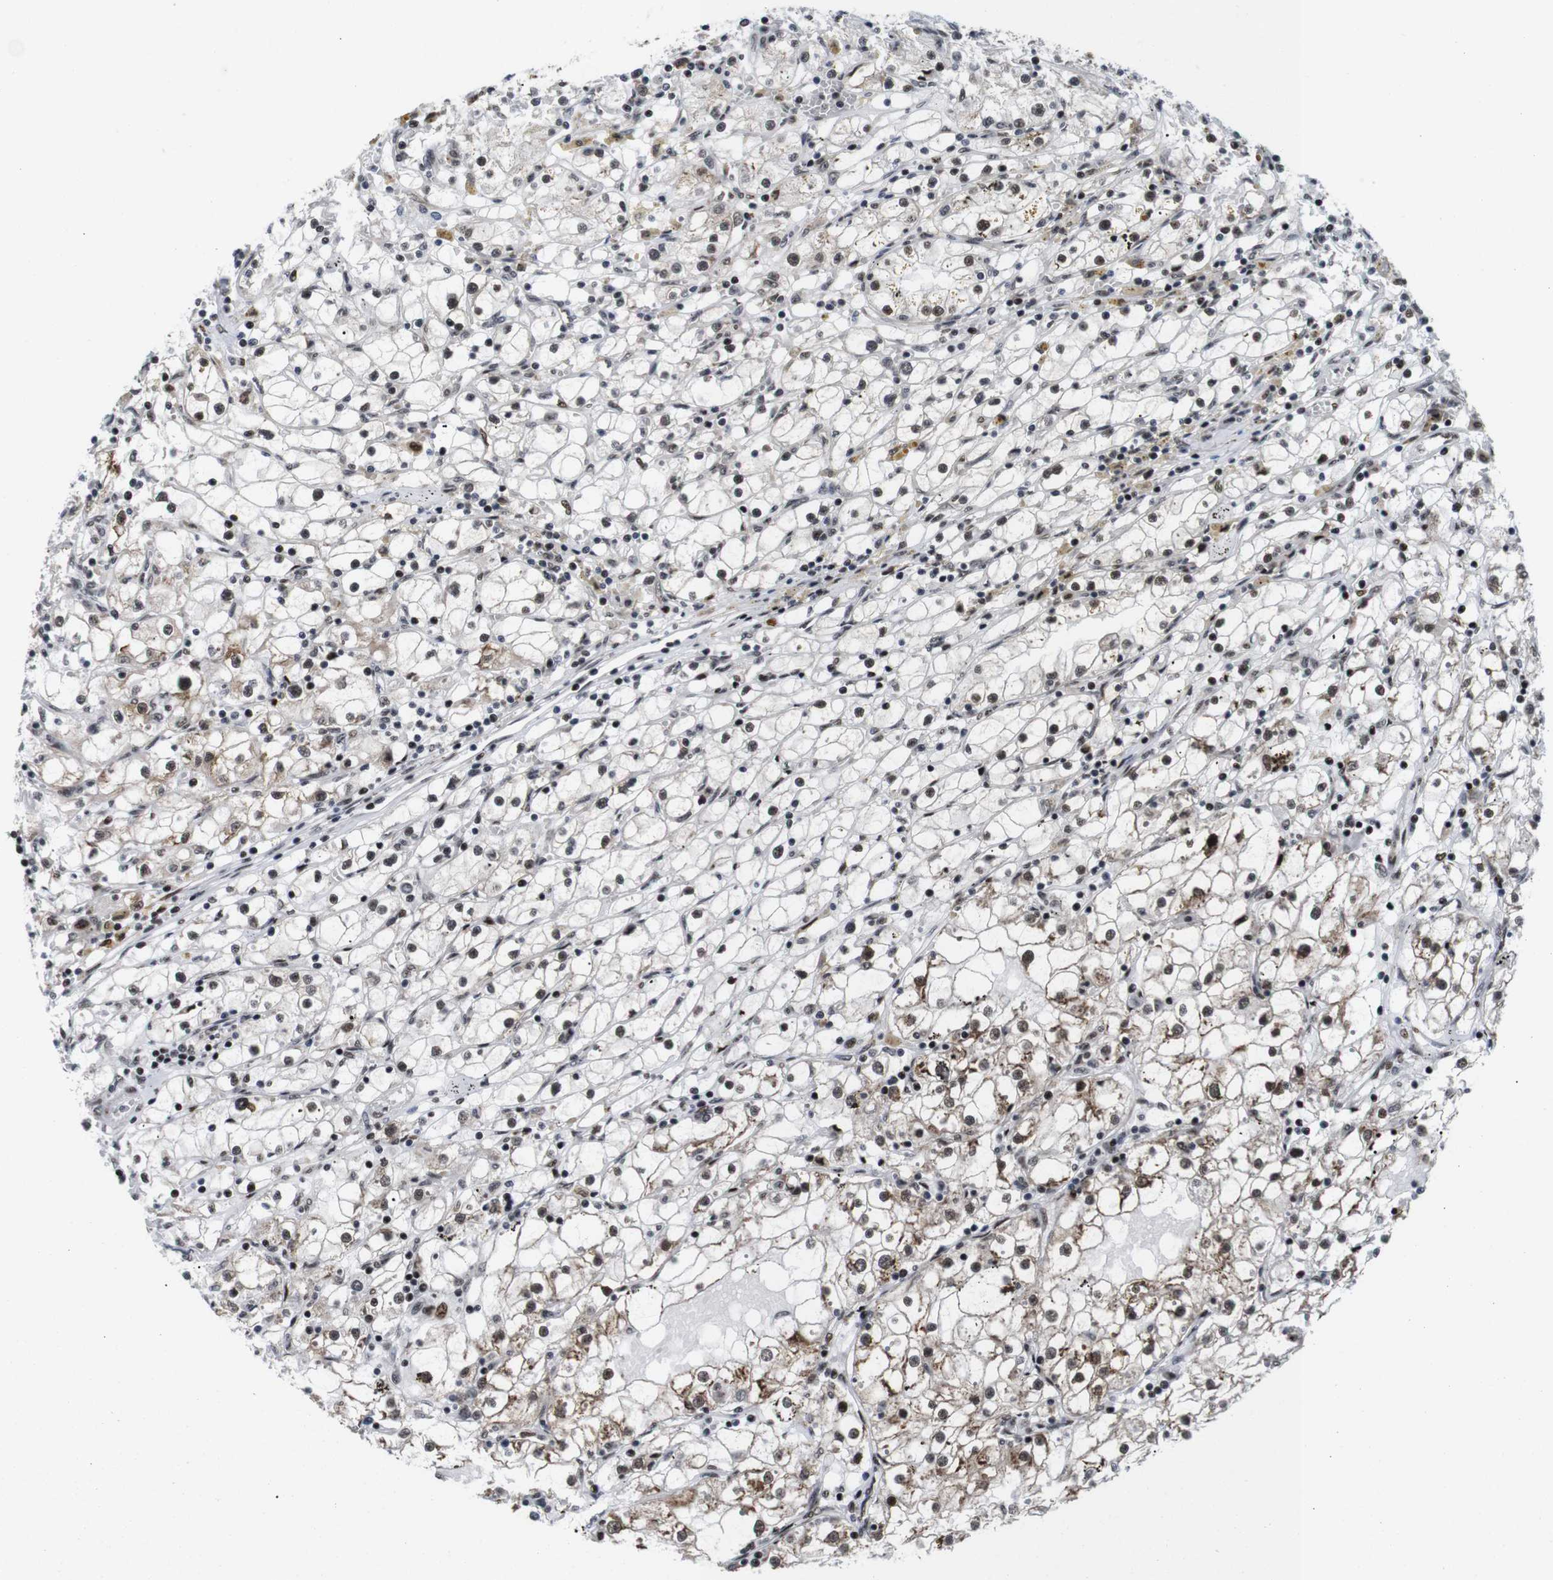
{"staining": {"intensity": "weak", "quantity": ">75%", "location": "nuclear"}, "tissue": "renal cancer", "cell_type": "Tumor cells", "image_type": "cancer", "snomed": [{"axis": "morphology", "description": "Adenocarcinoma, NOS"}, {"axis": "topography", "description": "Kidney"}], "caption": "Immunohistochemical staining of renal adenocarcinoma reveals weak nuclear protein positivity in approximately >75% of tumor cells.", "gene": "EIF4G1", "patient": {"sex": "male", "age": 56}}